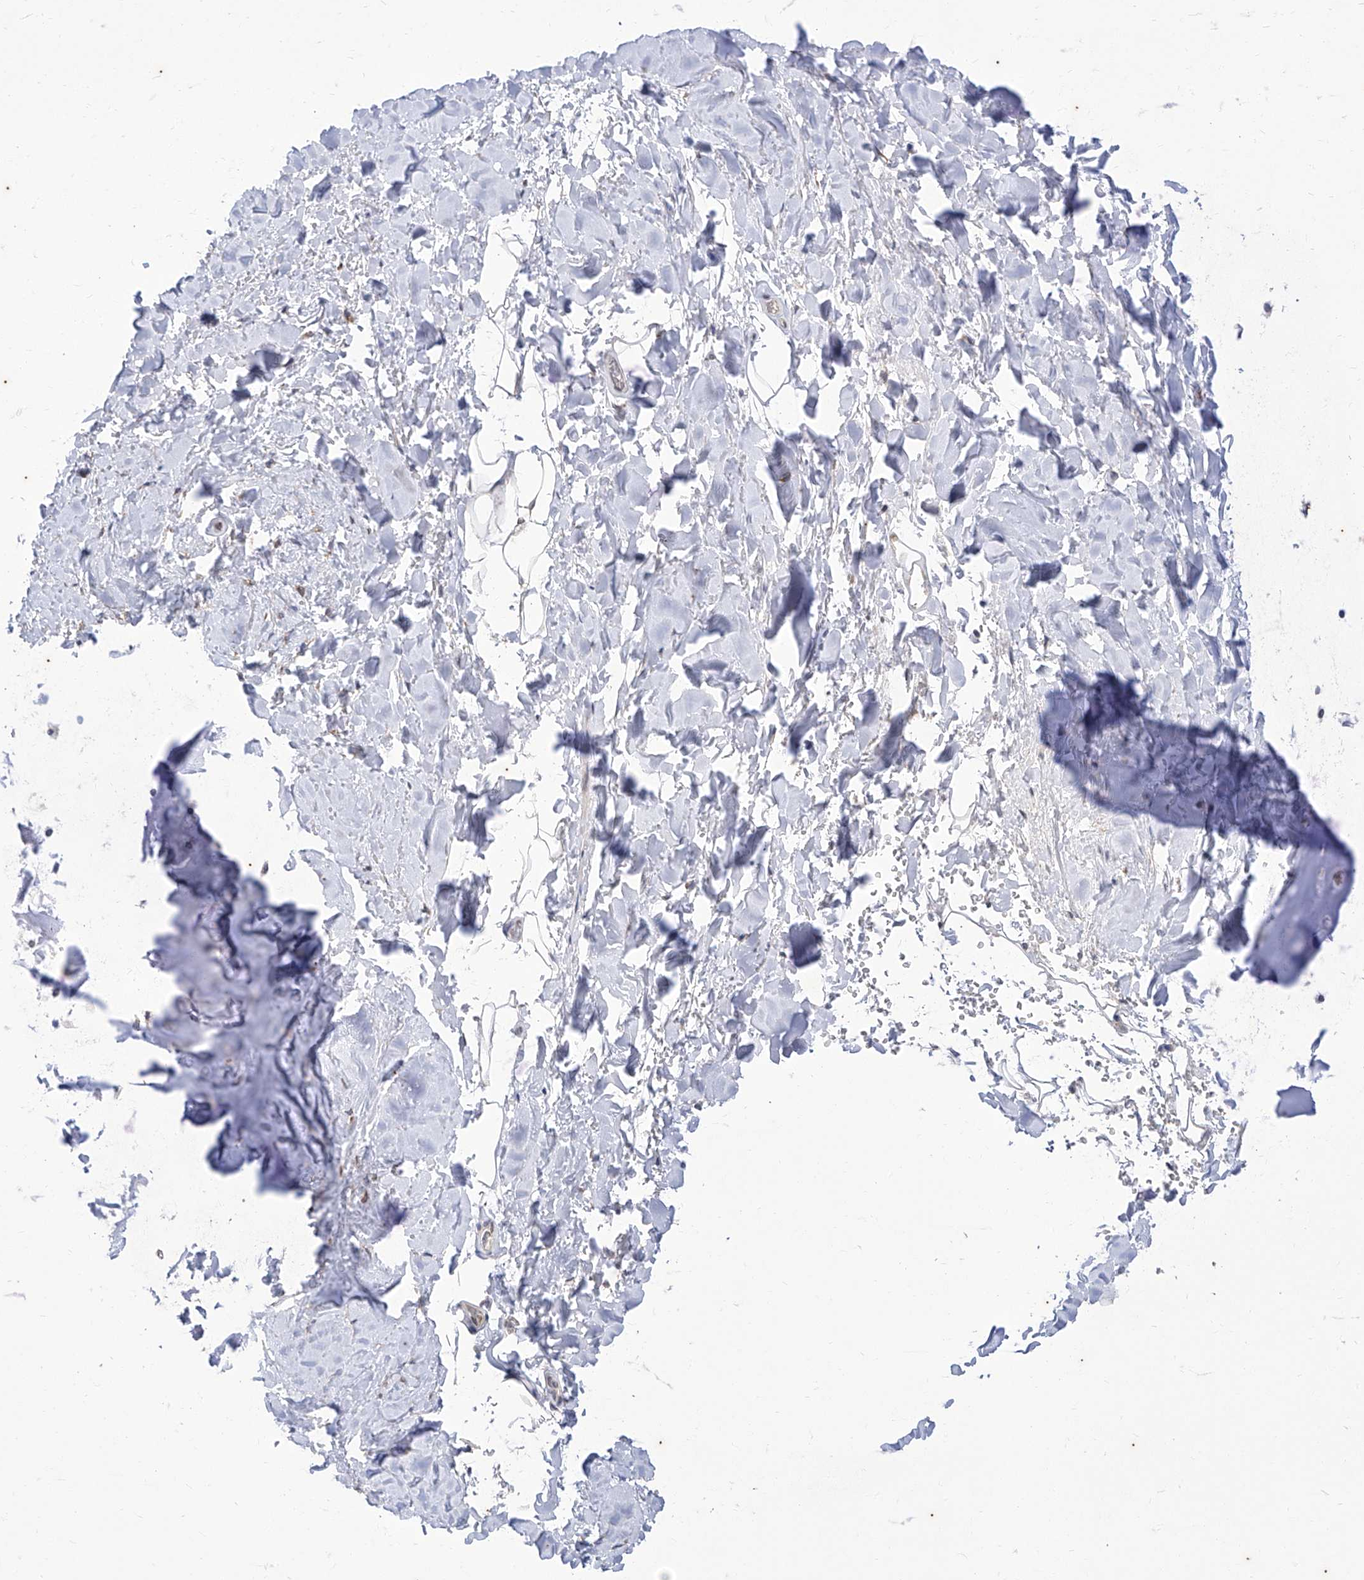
{"staining": {"intensity": "negative", "quantity": "none", "location": "none"}, "tissue": "adipose tissue", "cell_type": "Adipocytes", "image_type": "normal", "snomed": [{"axis": "morphology", "description": "Normal tissue, NOS"}, {"axis": "topography", "description": "Cartilage tissue"}], "caption": "The immunohistochemistry (IHC) photomicrograph has no significant staining in adipocytes of adipose tissue. (Immunohistochemistry (ihc), brightfield microscopy, high magnification).", "gene": "PHF20L1", "patient": {"sex": "female", "age": 63}}